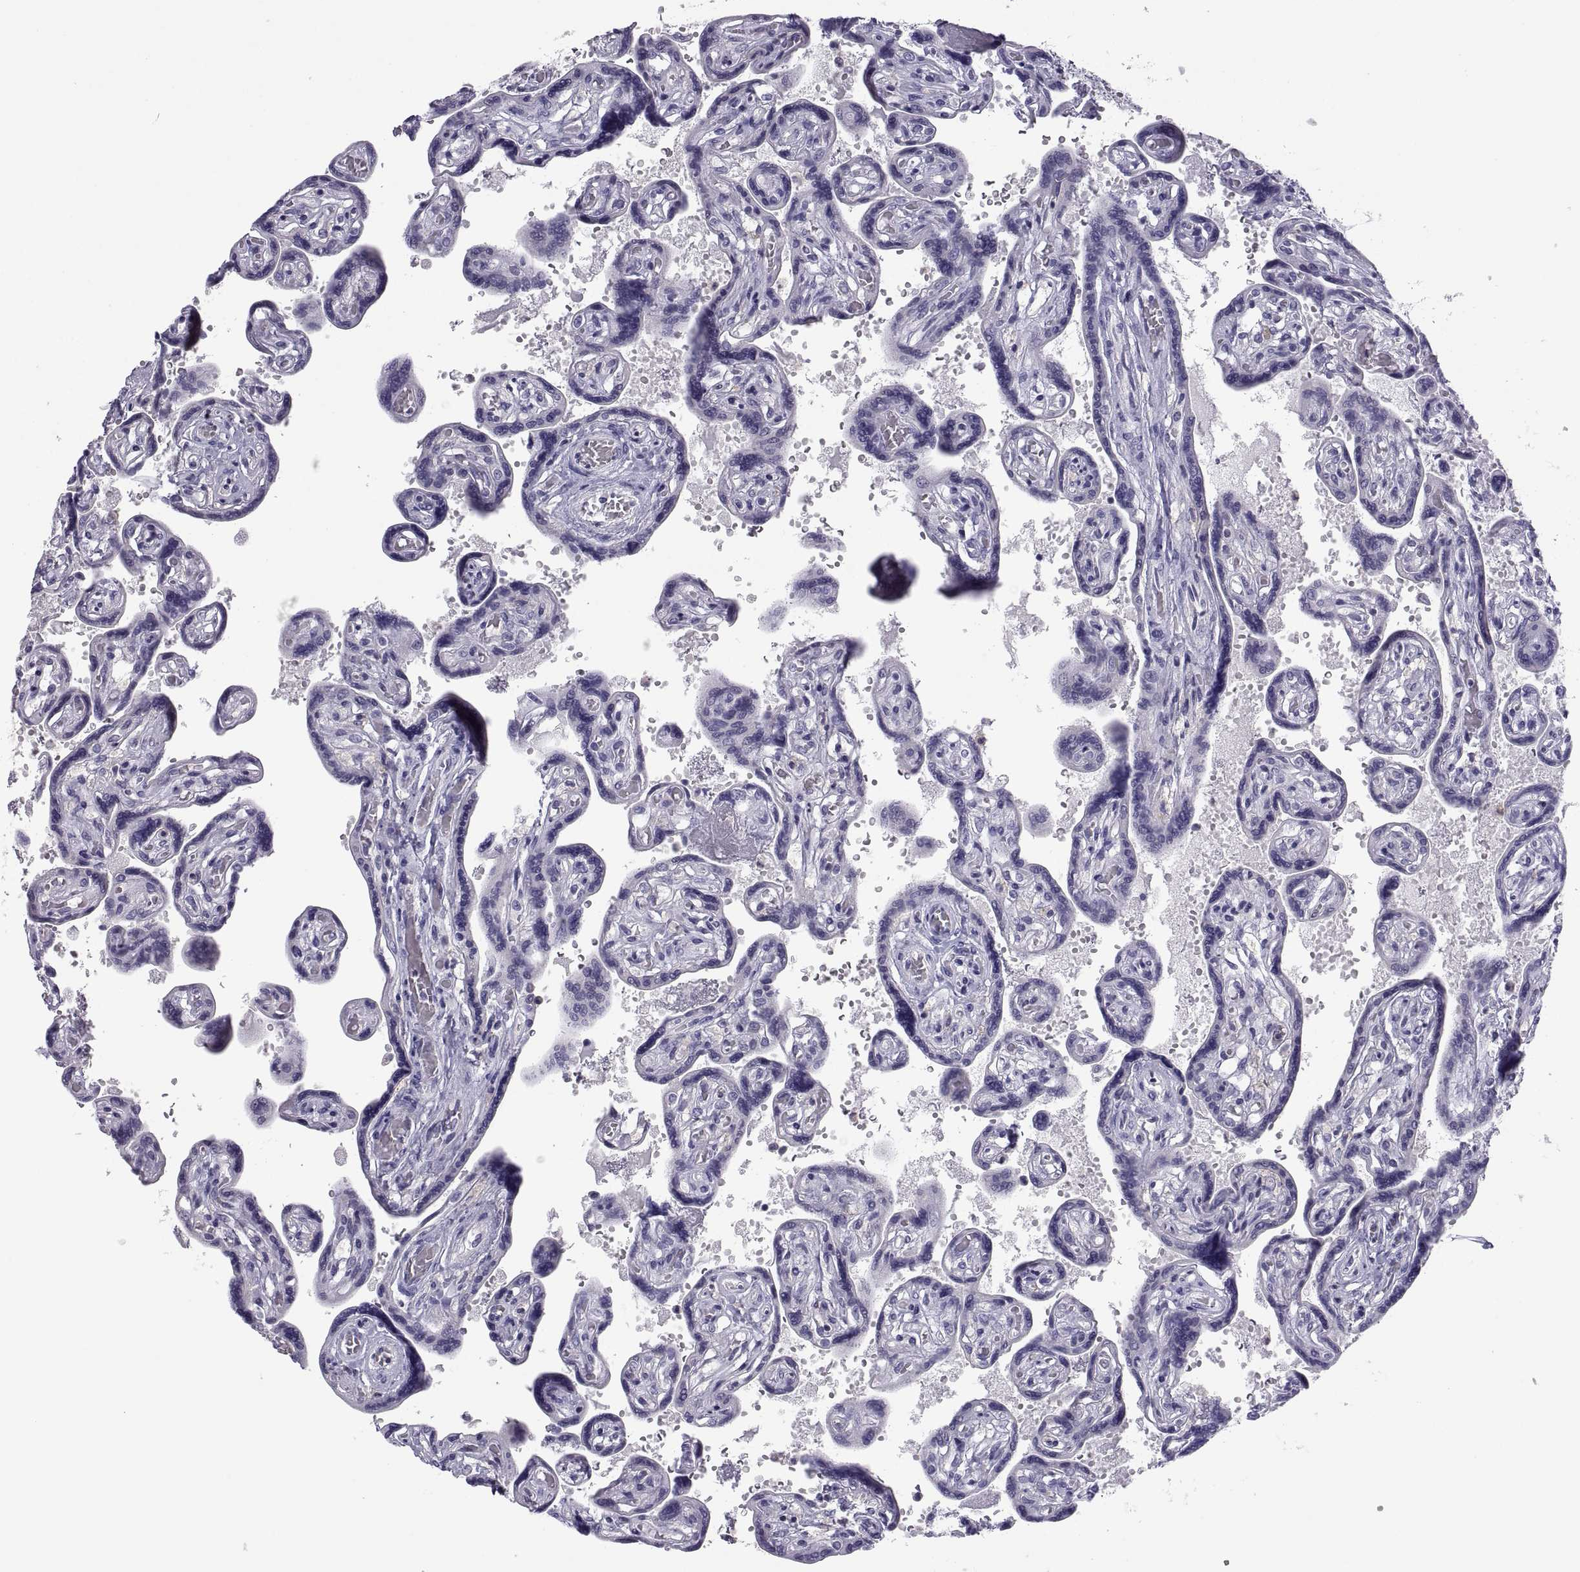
{"staining": {"intensity": "negative", "quantity": "none", "location": "none"}, "tissue": "placenta", "cell_type": "Decidual cells", "image_type": "normal", "snomed": [{"axis": "morphology", "description": "Normal tissue, NOS"}, {"axis": "topography", "description": "Placenta"}], "caption": "Decidual cells are negative for protein expression in unremarkable human placenta. The staining is performed using DAB brown chromogen with nuclei counter-stained in using hematoxylin.", "gene": "RGS19", "patient": {"sex": "female", "age": 32}}